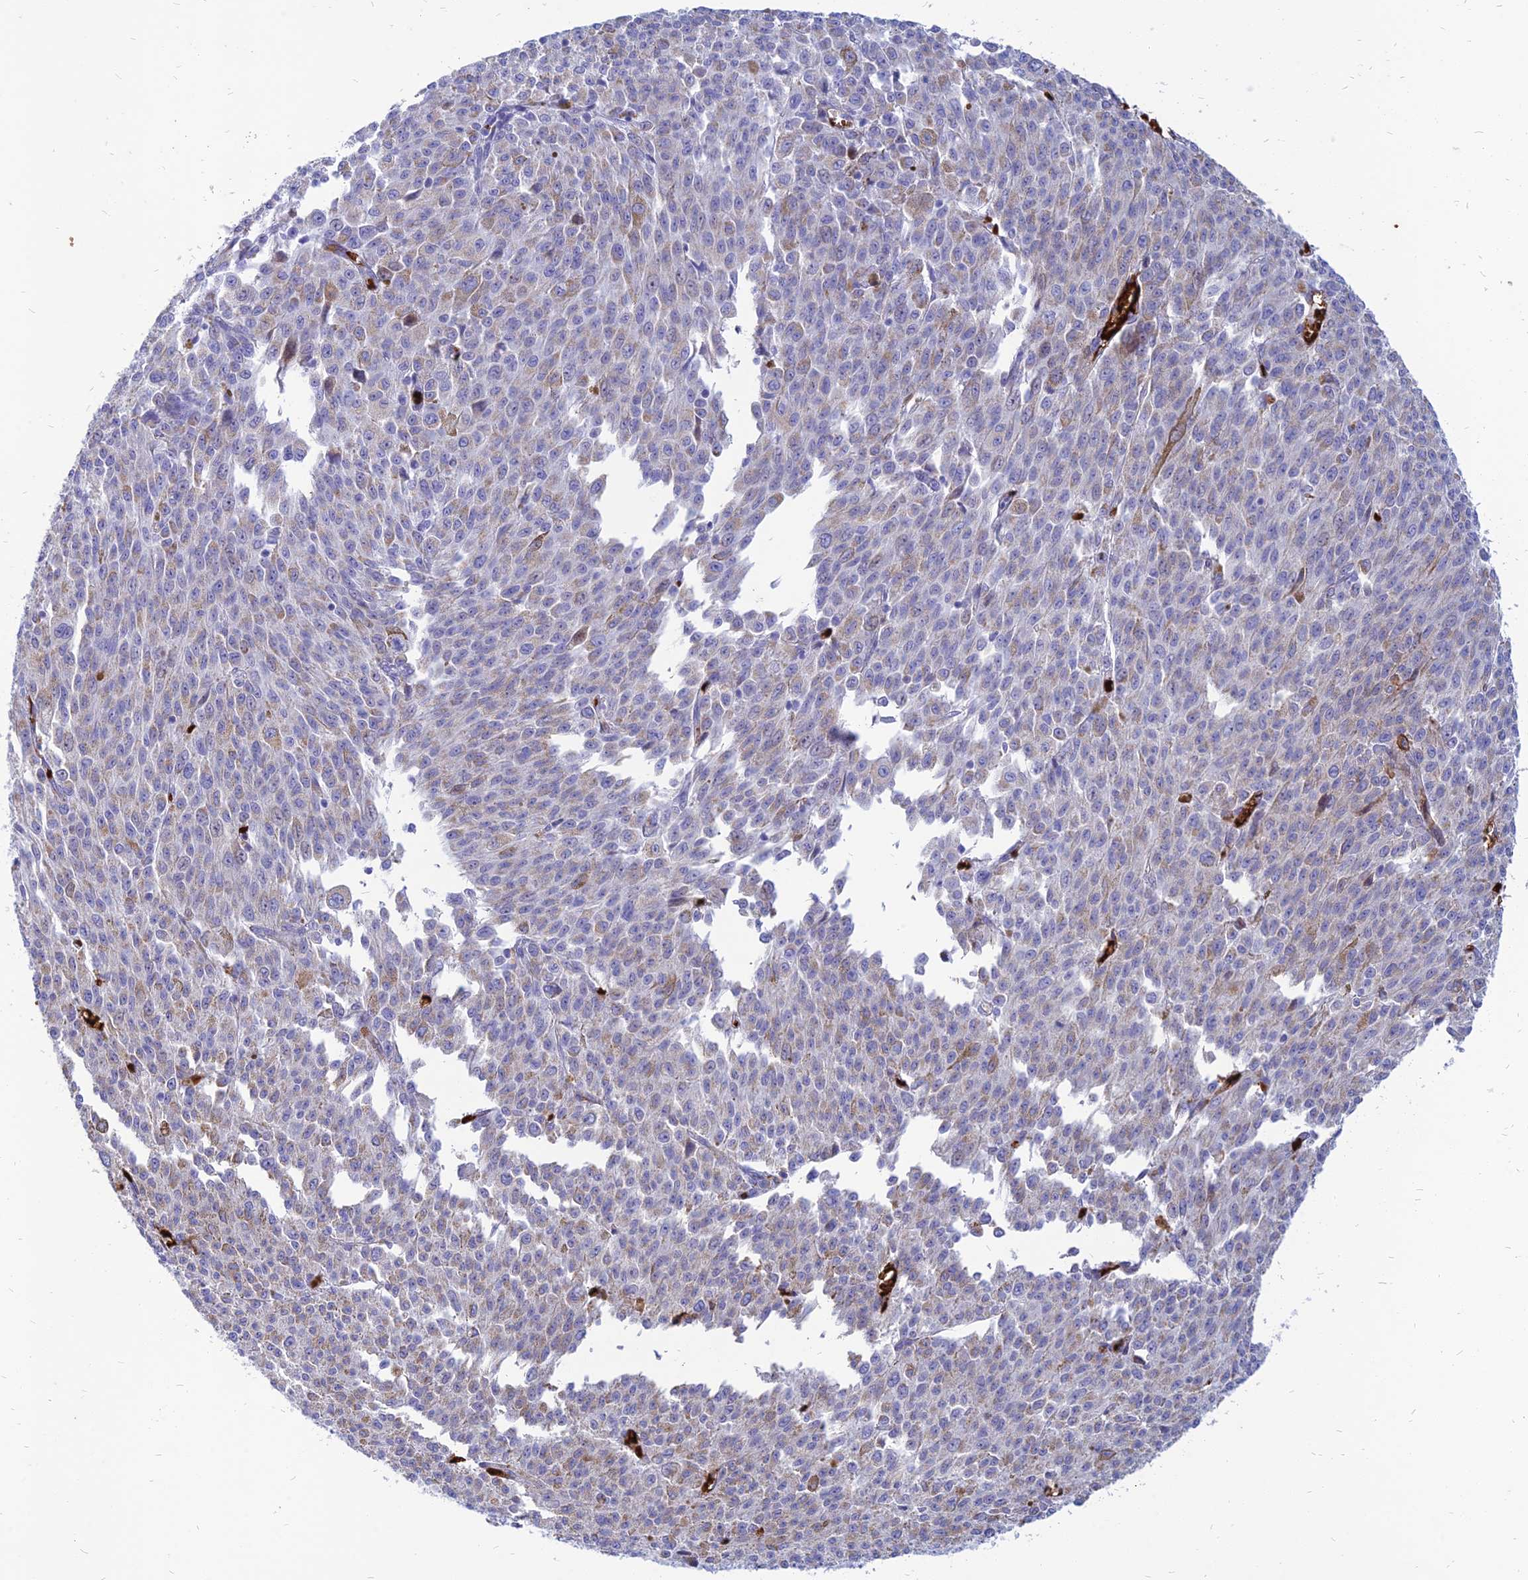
{"staining": {"intensity": "weak", "quantity": "<25%", "location": "cytoplasmic/membranous"}, "tissue": "melanoma", "cell_type": "Tumor cells", "image_type": "cancer", "snomed": [{"axis": "morphology", "description": "Malignant melanoma, NOS"}, {"axis": "topography", "description": "Skin"}], "caption": "Human melanoma stained for a protein using IHC exhibits no positivity in tumor cells.", "gene": "HHAT", "patient": {"sex": "female", "age": 52}}